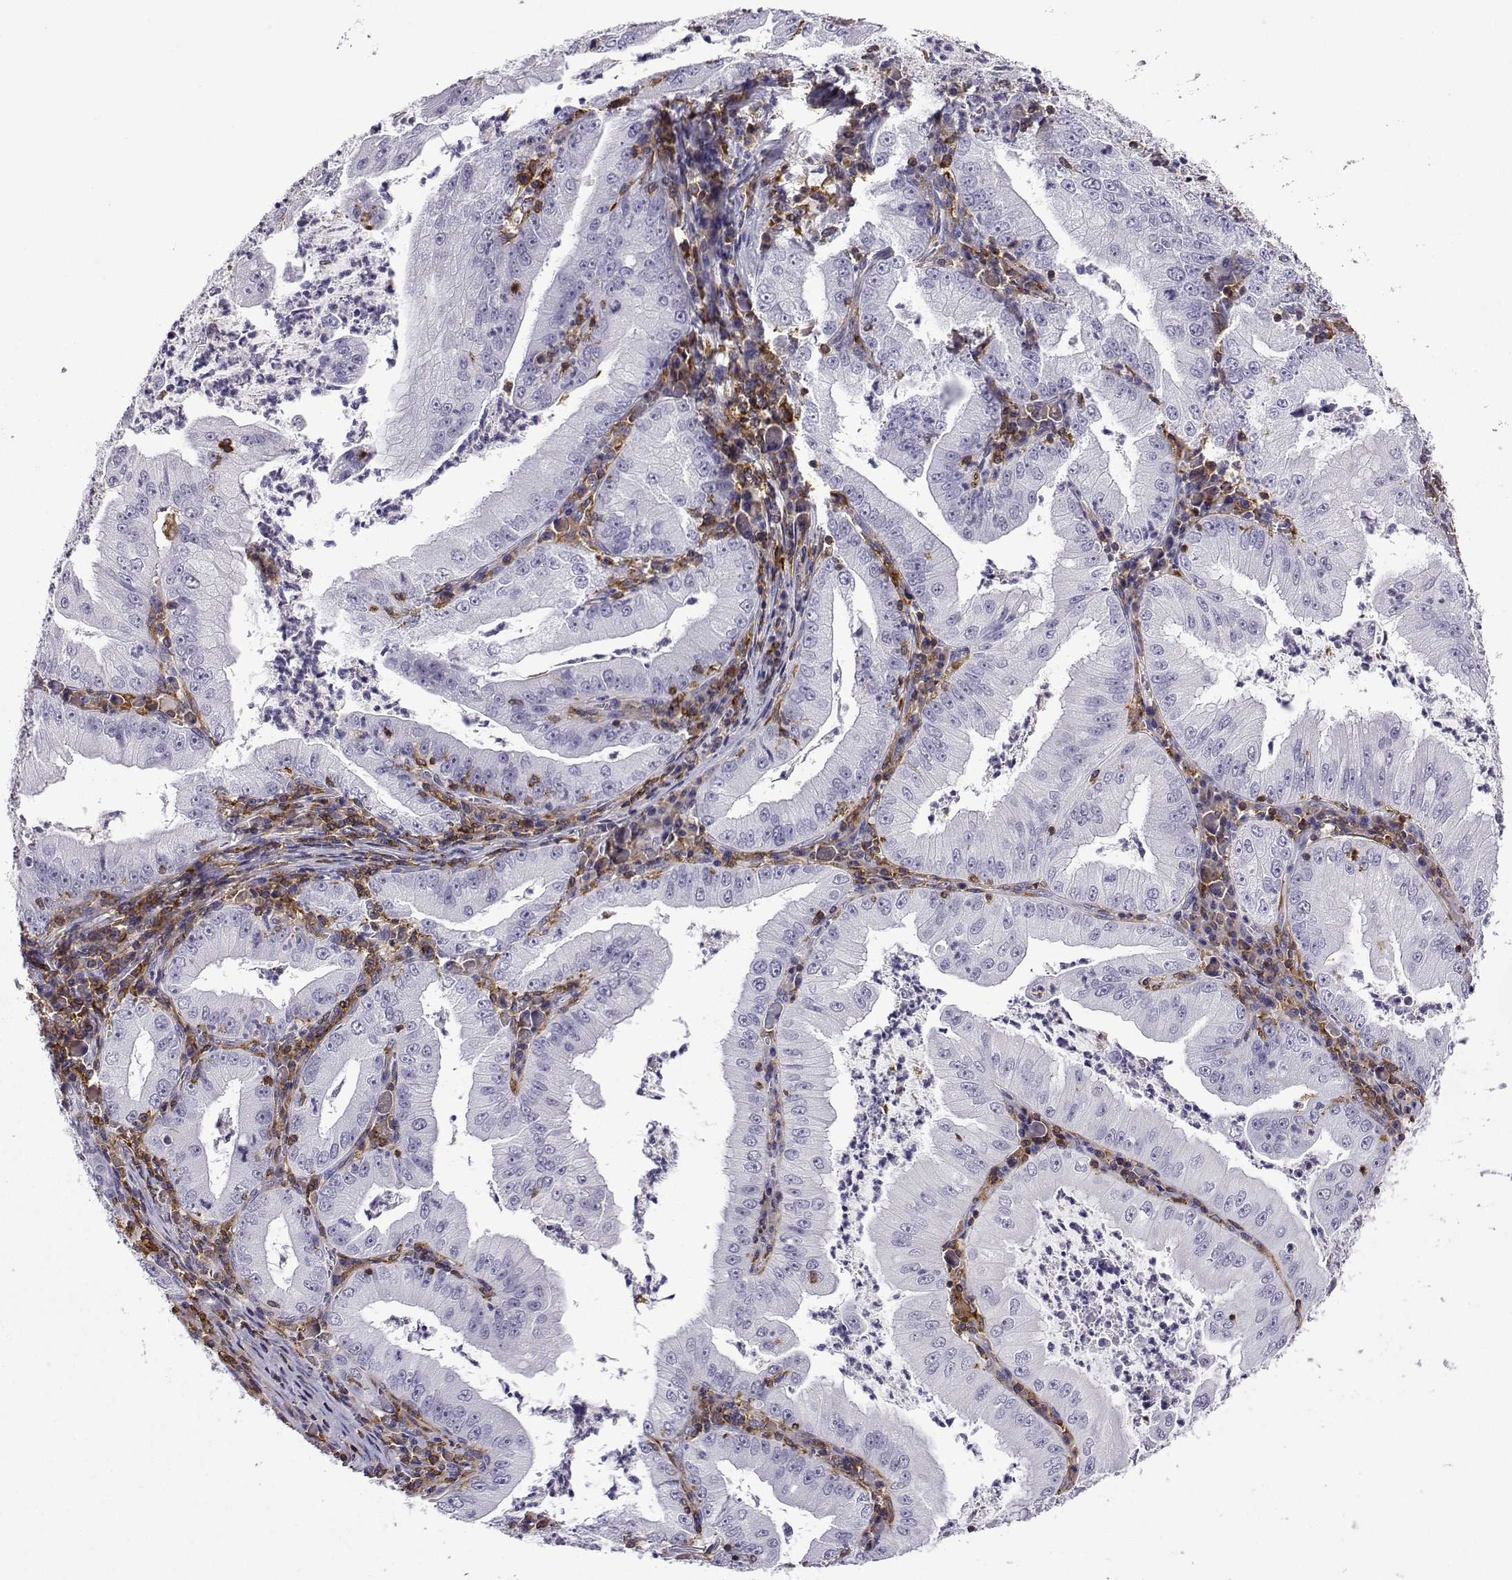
{"staining": {"intensity": "negative", "quantity": "none", "location": "none"}, "tissue": "stomach cancer", "cell_type": "Tumor cells", "image_type": "cancer", "snomed": [{"axis": "morphology", "description": "Adenocarcinoma, NOS"}, {"axis": "topography", "description": "Stomach"}], "caption": "A micrograph of human stomach cancer is negative for staining in tumor cells. Nuclei are stained in blue.", "gene": "DOCK10", "patient": {"sex": "male", "age": 76}}